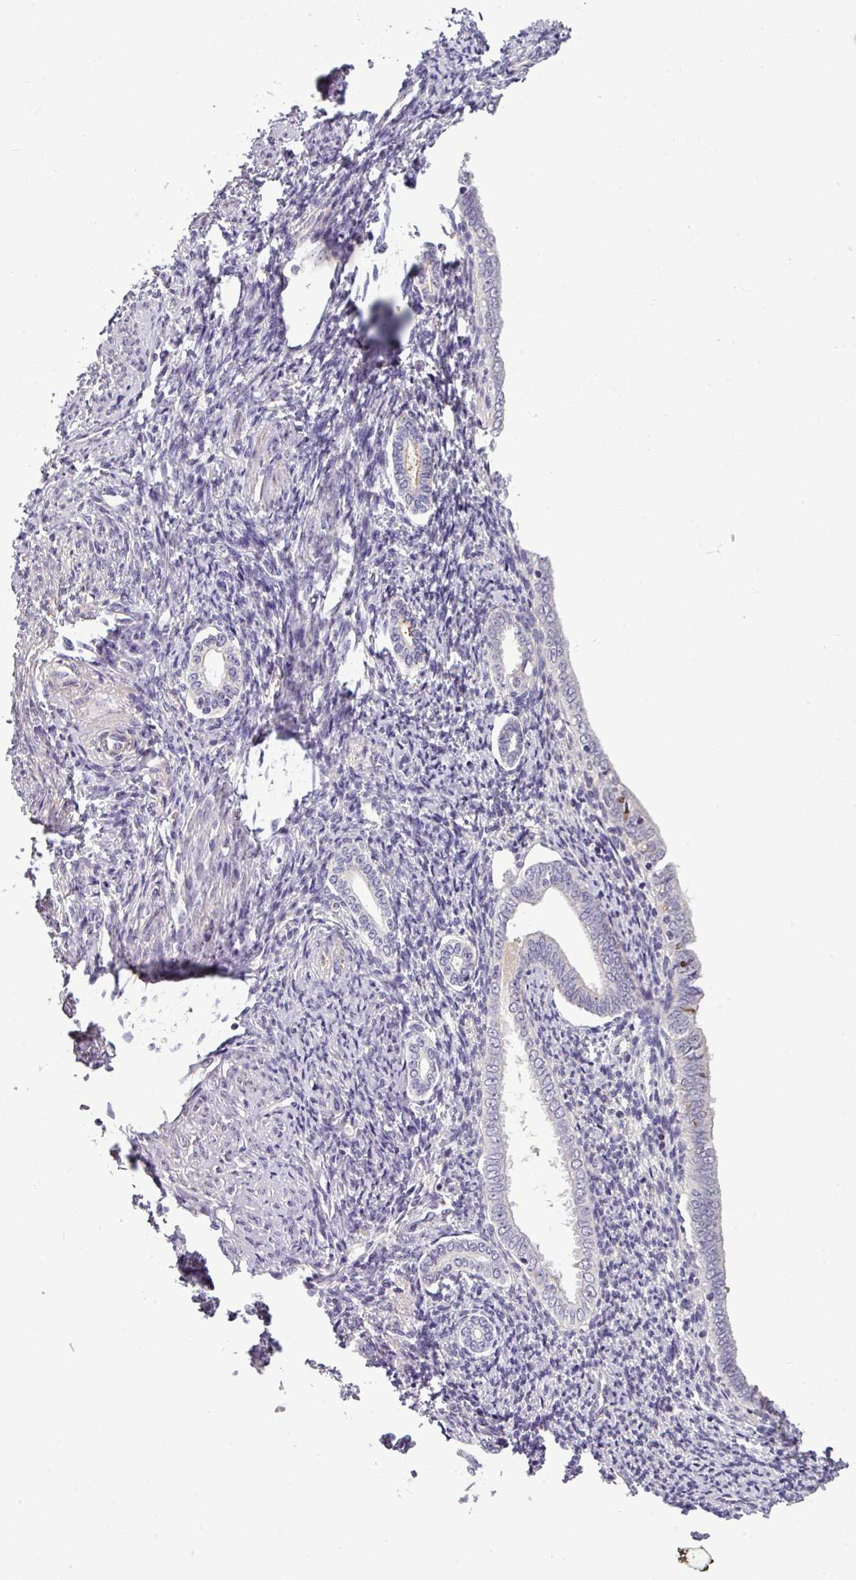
{"staining": {"intensity": "negative", "quantity": "none", "location": "none"}, "tissue": "endometrium", "cell_type": "Cells in endometrial stroma", "image_type": "normal", "snomed": [{"axis": "morphology", "description": "Normal tissue, NOS"}, {"axis": "topography", "description": "Endometrium"}], "caption": "Immunohistochemistry of unremarkable human endometrium exhibits no staining in cells in endometrial stroma.", "gene": "ZNF35", "patient": {"sex": "female", "age": 63}}